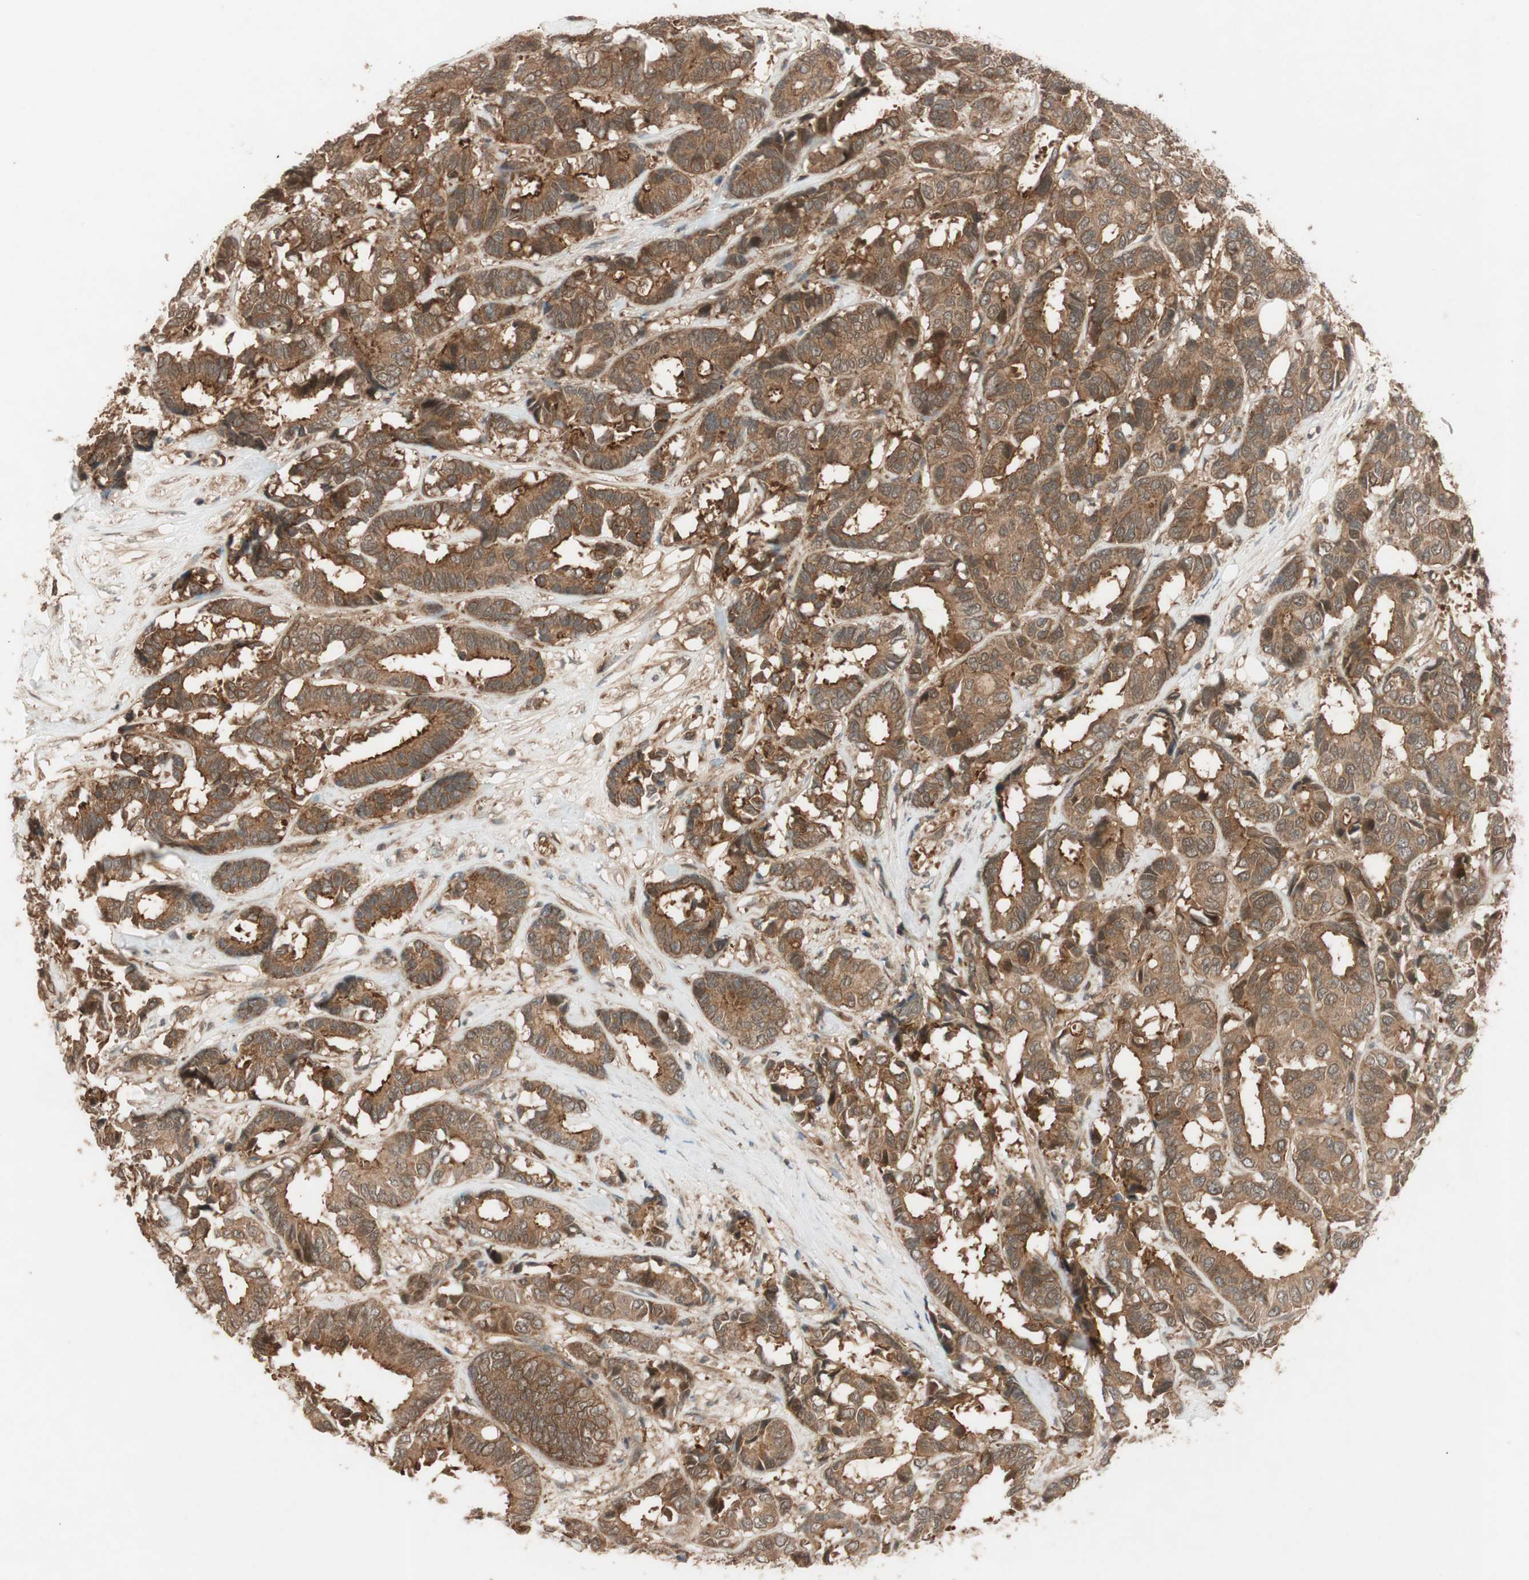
{"staining": {"intensity": "moderate", "quantity": ">75%", "location": "cytoplasmic/membranous"}, "tissue": "breast cancer", "cell_type": "Tumor cells", "image_type": "cancer", "snomed": [{"axis": "morphology", "description": "Duct carcinoma"}, {"axis": "topography", "description": "Breast"}], "caption": "Breast cancer stained for a protein demonstrates moderate cytoplasmic/membranous positivity in tumor cells.", "gene": "EPHA8", "patient": {"sex": "female", "age": 87}}